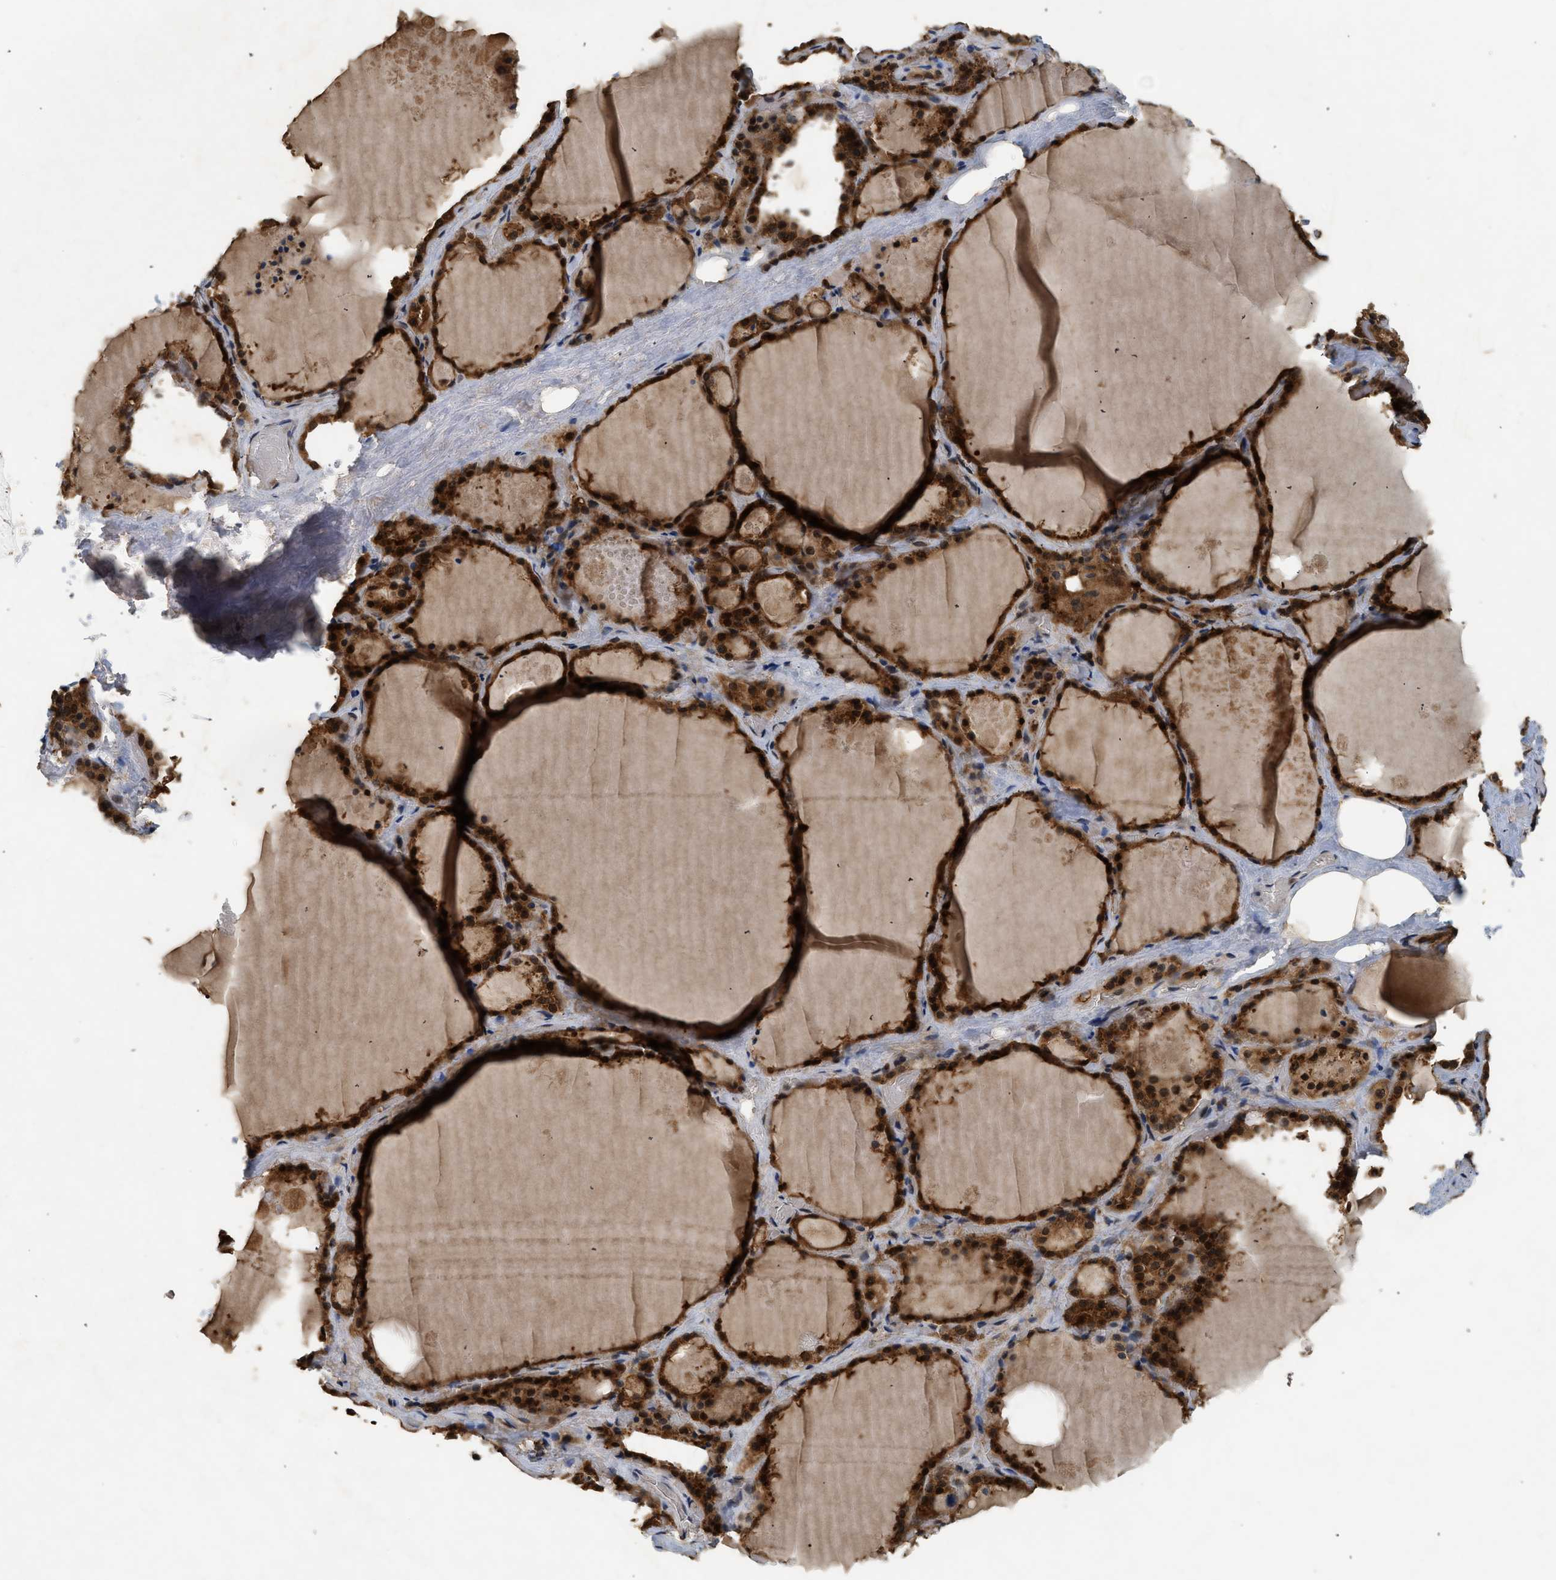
{"staining": {"intensity": "strong", "quantity": ">75%", "location": "cytoplasmic/membranous"}, "tissue": "thyroid gland", "cell_type": "Glandular cells", "image_type": "normal", "snomed": [{"axis": "morphology", "description": "Normal tissue, NOS"}, {"axis": "topography", "description": "Thyroid gland"}], "caption": "Human thyroid gland stained with a brown dye demonstrates strong cytoplasmic/membranous positive positivity in about >75% of glandular cells.", "gene": "OXSR1", "patient": {"sex": "male", "age": 61}}